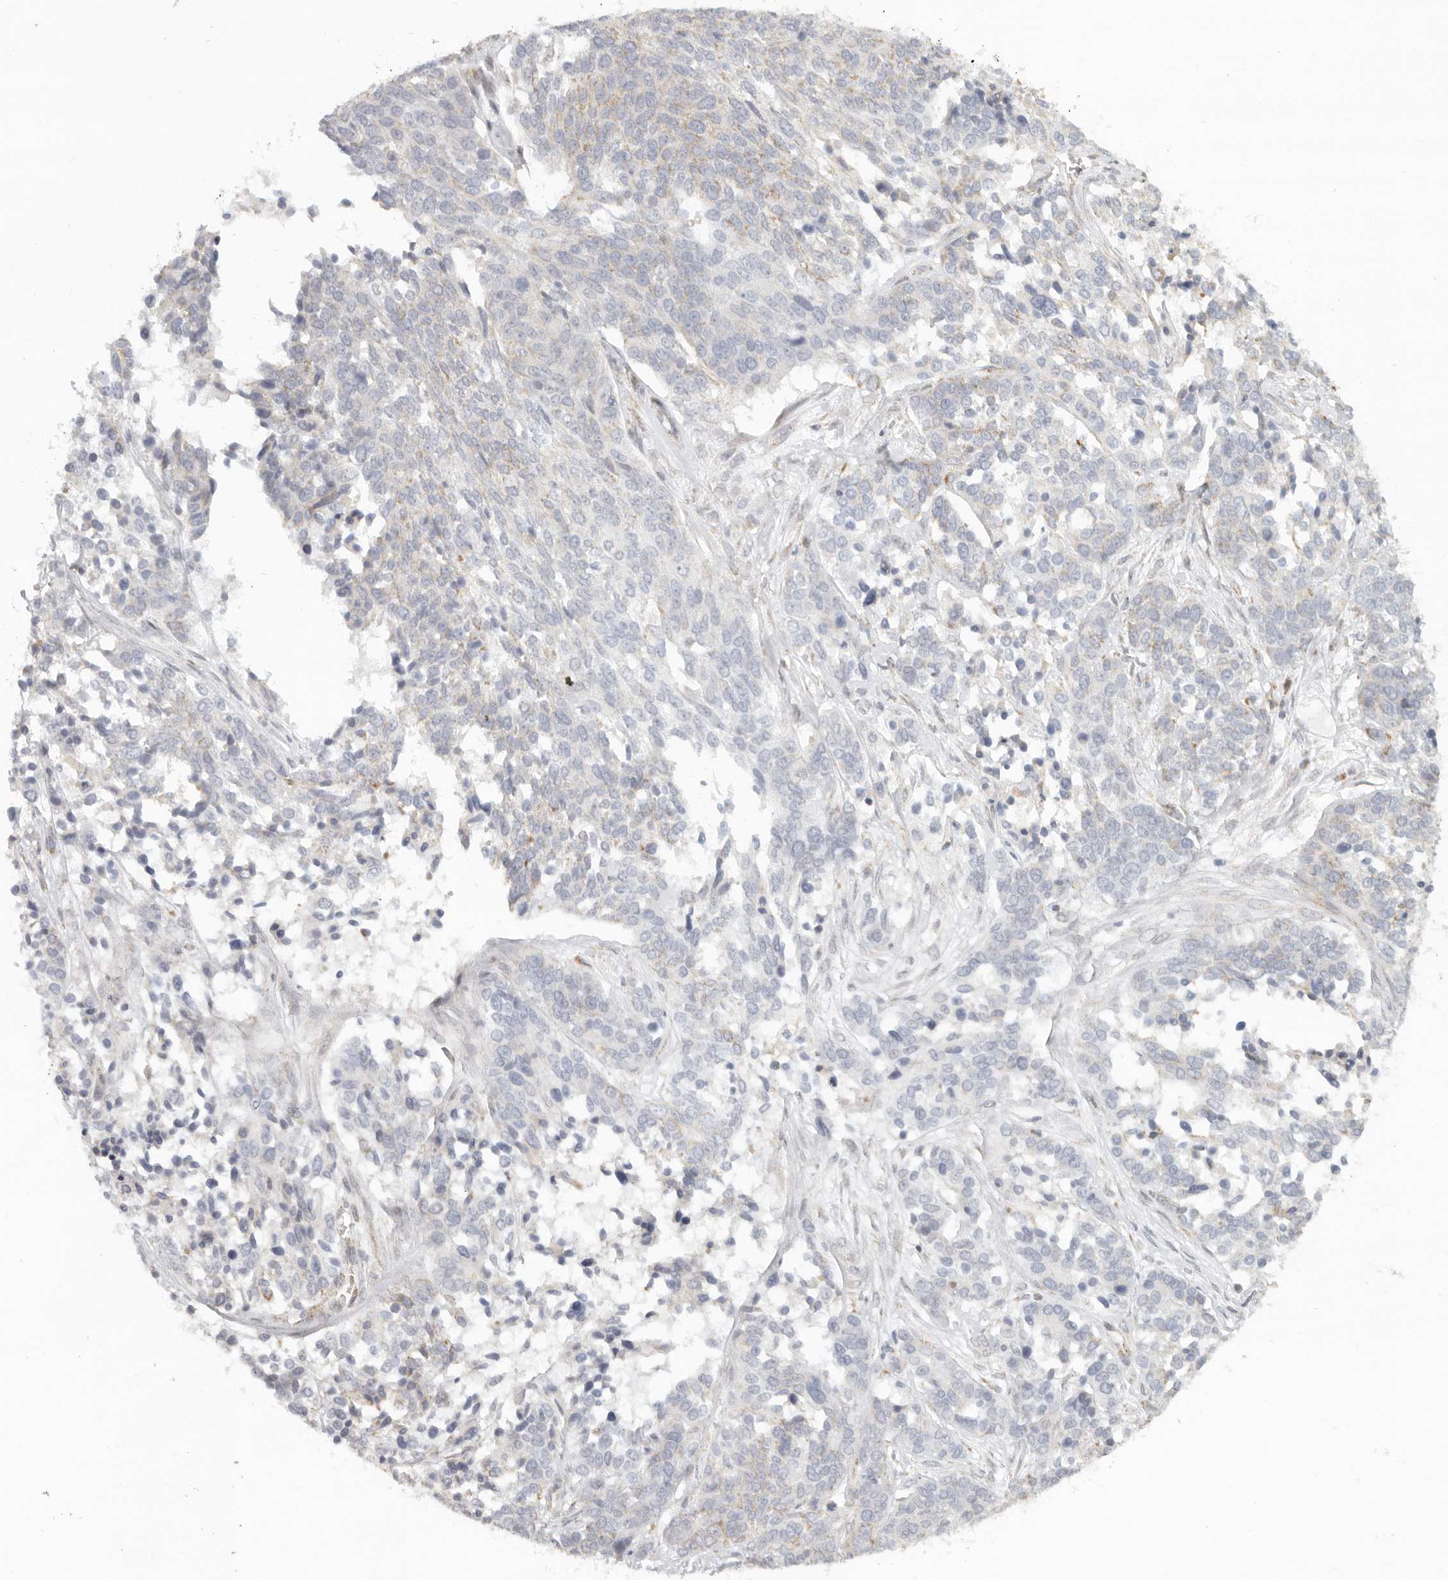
{"staining": {"intensity": "moderate", "quantity": "<25%", "location": "cytoplasmic/membranous"}, "tissue": "ovarian cancer", "cell_type": "Tumor cells", "image_type": "cancer", "snomed": [{"axis": "morphology", "description": "Cystadenocarcinoma, serous, NOS"}, {"axis": "topography", "description": "Ovary"}], "caption": "Moderate cytoplasmic/membranous protein expression is appreciated in approximately <25% of tumor cells in ovarian cancer (serous cystadenocarcinoma).", "gene": "KDF1", "patient": {"sex": "female", "age": 44}}